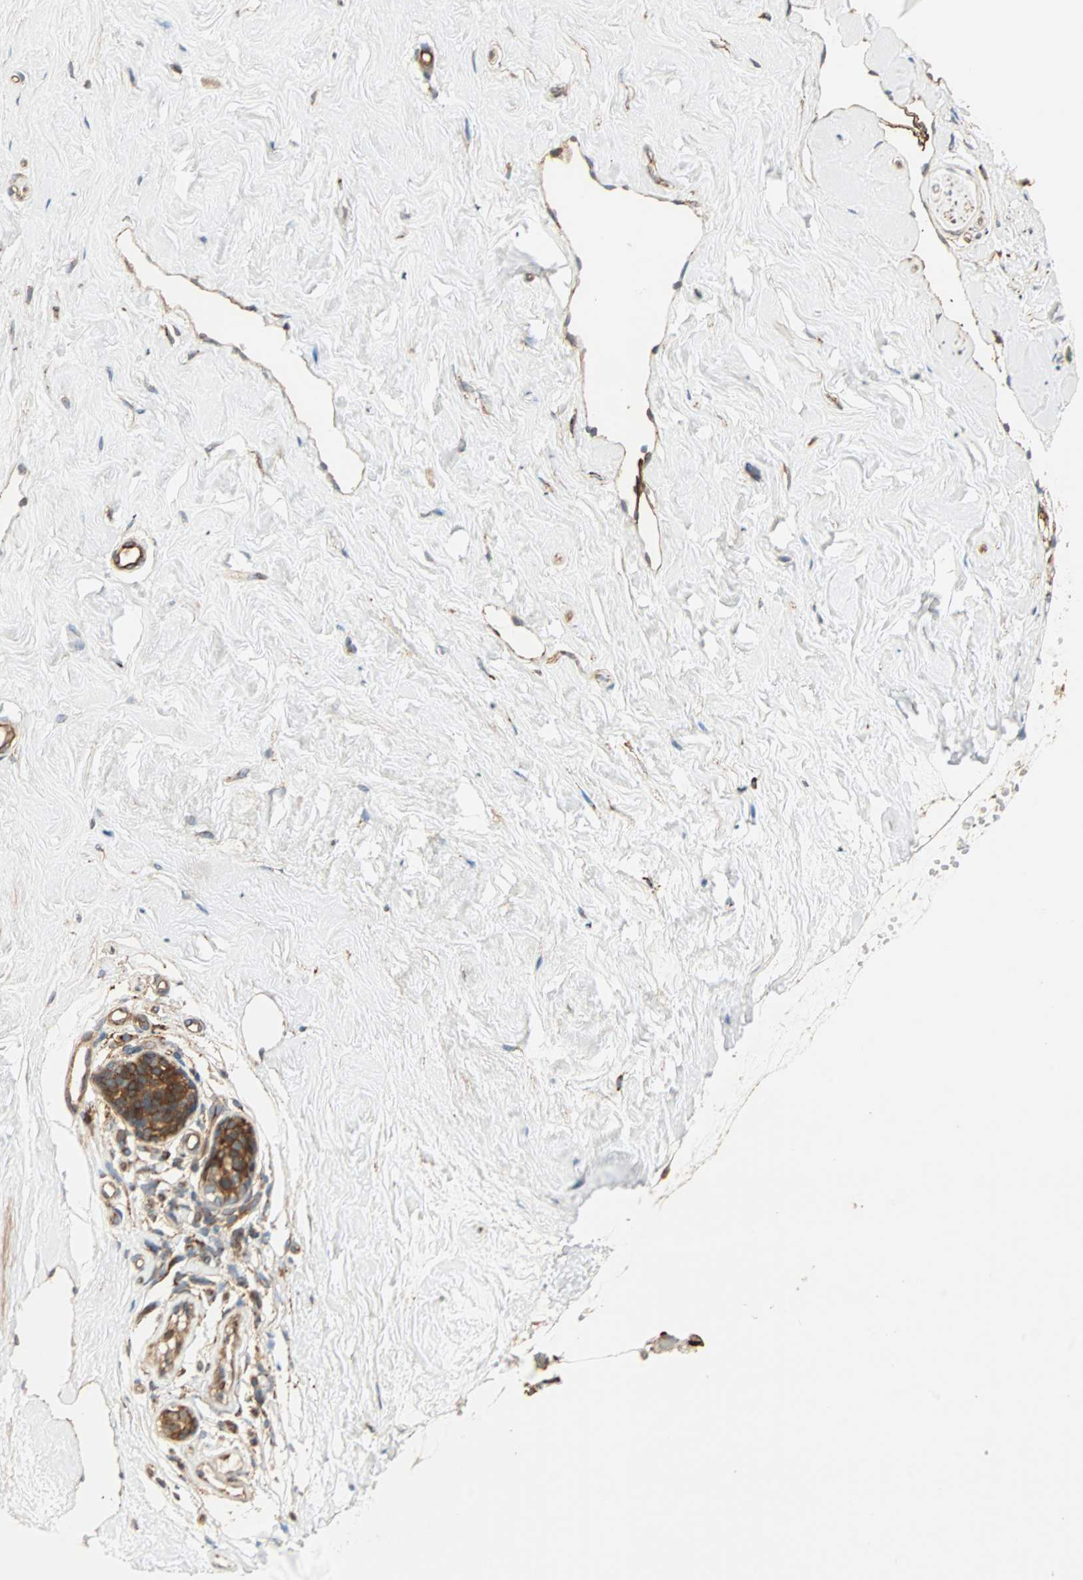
{"staining": {"intensity": "weak", "quantity": ">75%", "location": "cytoplasmic/membranous"}, "tissue": "breast", "cell_type": "Adipocytes", "image_type": "normal", "snomed": [{"axis": "morphology", "description": "Normal tissue, NOS"}, {"axis": "topography", "description": "Breast"}], "caption": "Immunohistochemical staining of benign human breast shows weak cytoplasmic/membranous protein staining in approximately >75% of adipocytes. The staining is performed using DAB (3,3'-diaminobenzidine) brown chromogen to label protein expression. The nuclei are counter-stained blue using hematoxylin.", "gene": "P4HA1", "patient": {"sex": "female", "age": 23}}